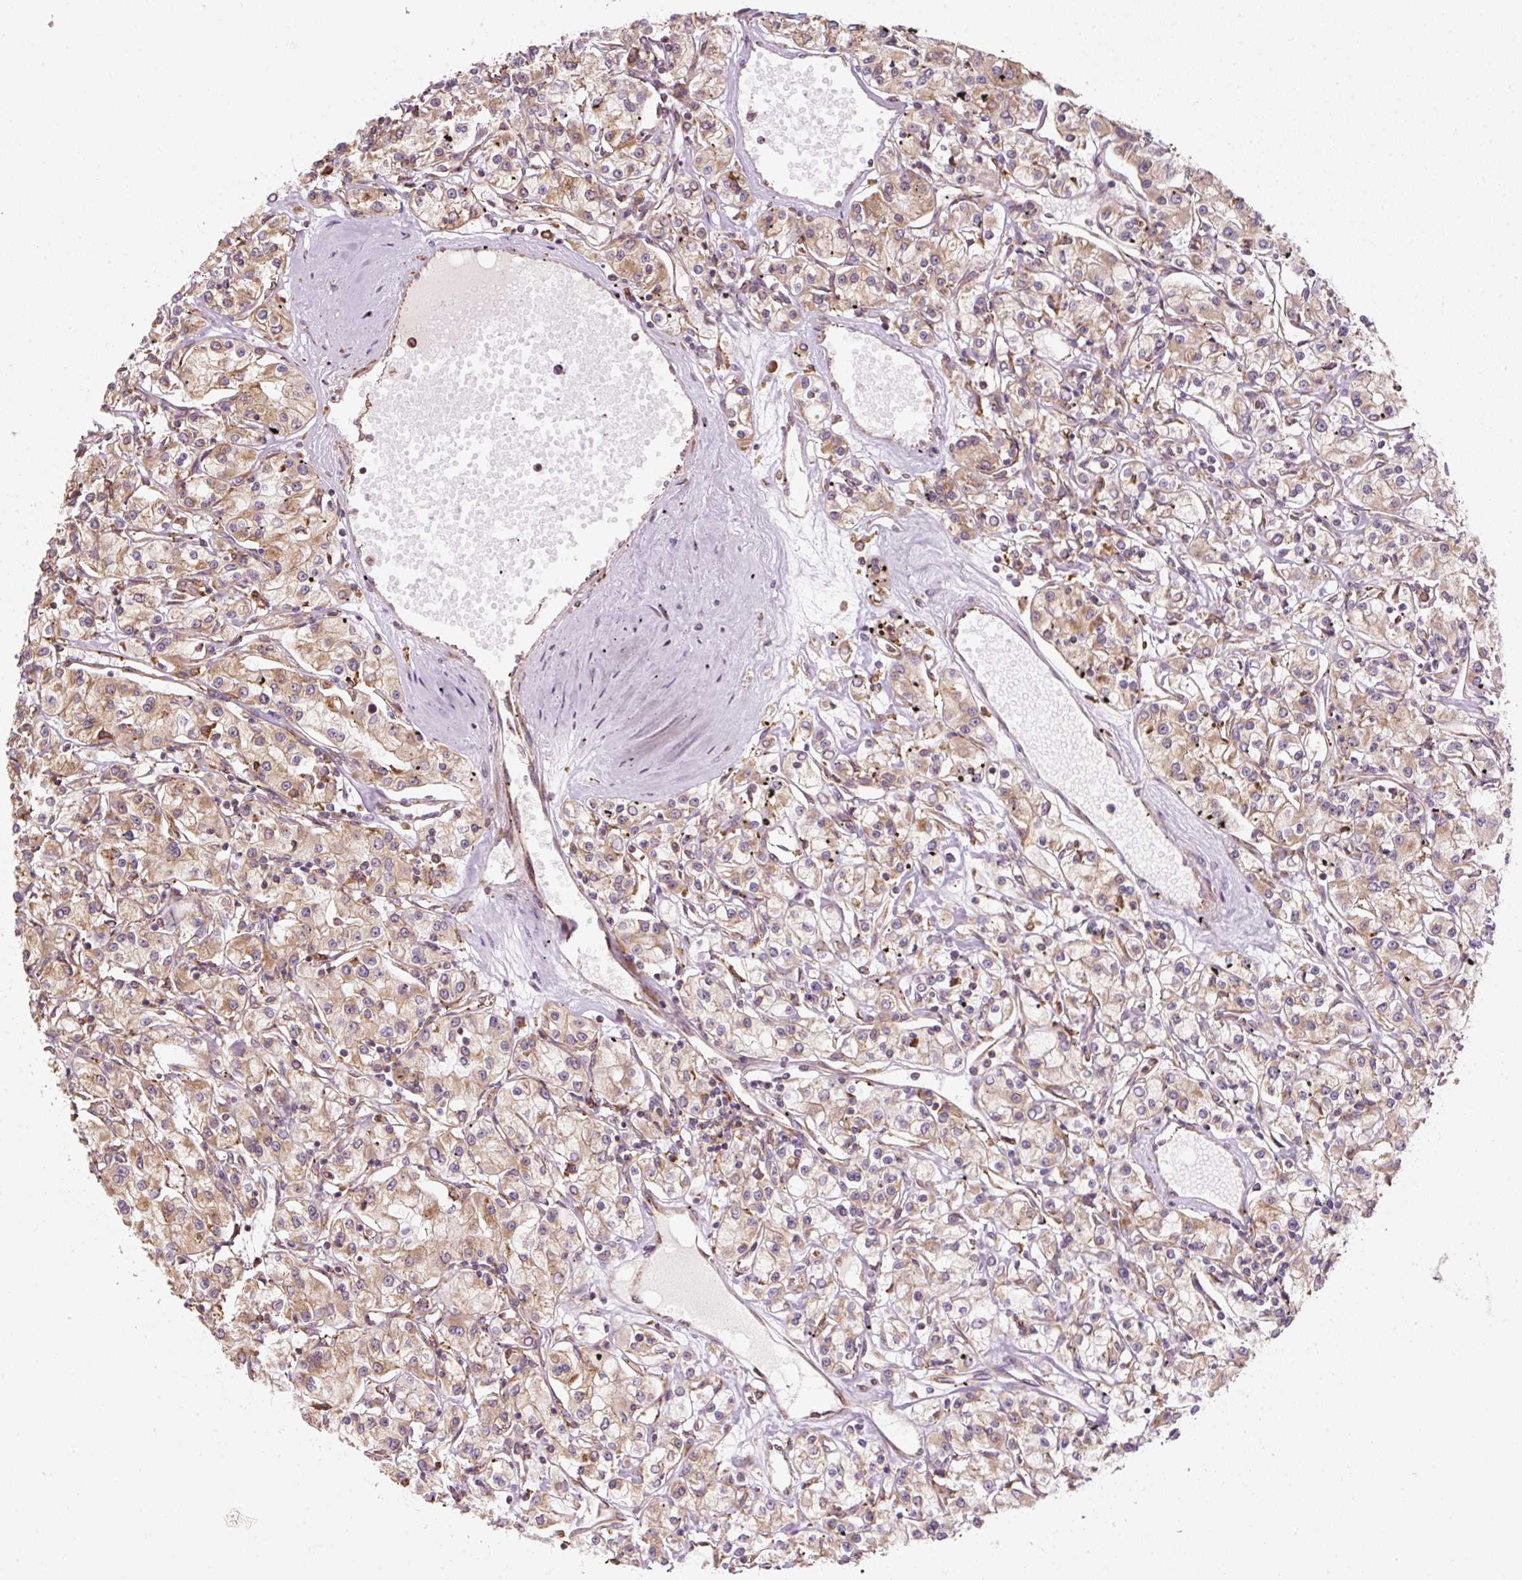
{"staining": {"intensity": "moderate", "quantity": ">75%", "location": "cytoplasmic/membranous"}, "tissue": "renal cancer", "cell_type": "Tumor cells", "image_type": "cancer", "snomed": [{"axis": "morphology", "description": "Adenocarcinoma, NOS"}, {"axis": "topography", "description": "Kidney"}], "caption": "Tumor cells exhibit moderate cytoplasmic/membranous positivity in approximately >75% of cells in adenocarcinoma (renal). (Brightfield microscopy of DAB IHC at high magnification).", "gene": "PRKCSH", "patient": {"sex": "female", "age": 59}}